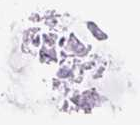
{"staining": {"intensity": "negative", "quantity": "none", "location": "none"}, "tissue": "ovarian cancer", "cell_type": "Tumor cells", "image_type": "cancer", "snomed": [{"axis": "morphology", "description": "Cystadenocarcinoma, mucinous, NOS"}, {"axis": "topography", "description": "Ovary"}], "caption": "Ovarian cancer (mucinous cystadenocarcinoma) was stained to show a protein in brown. There is no significant staining in tumor cells. Nuclei are stained in blue.", "gene": "RSPO4", "patient": {"sex": "female", "age": 71}}